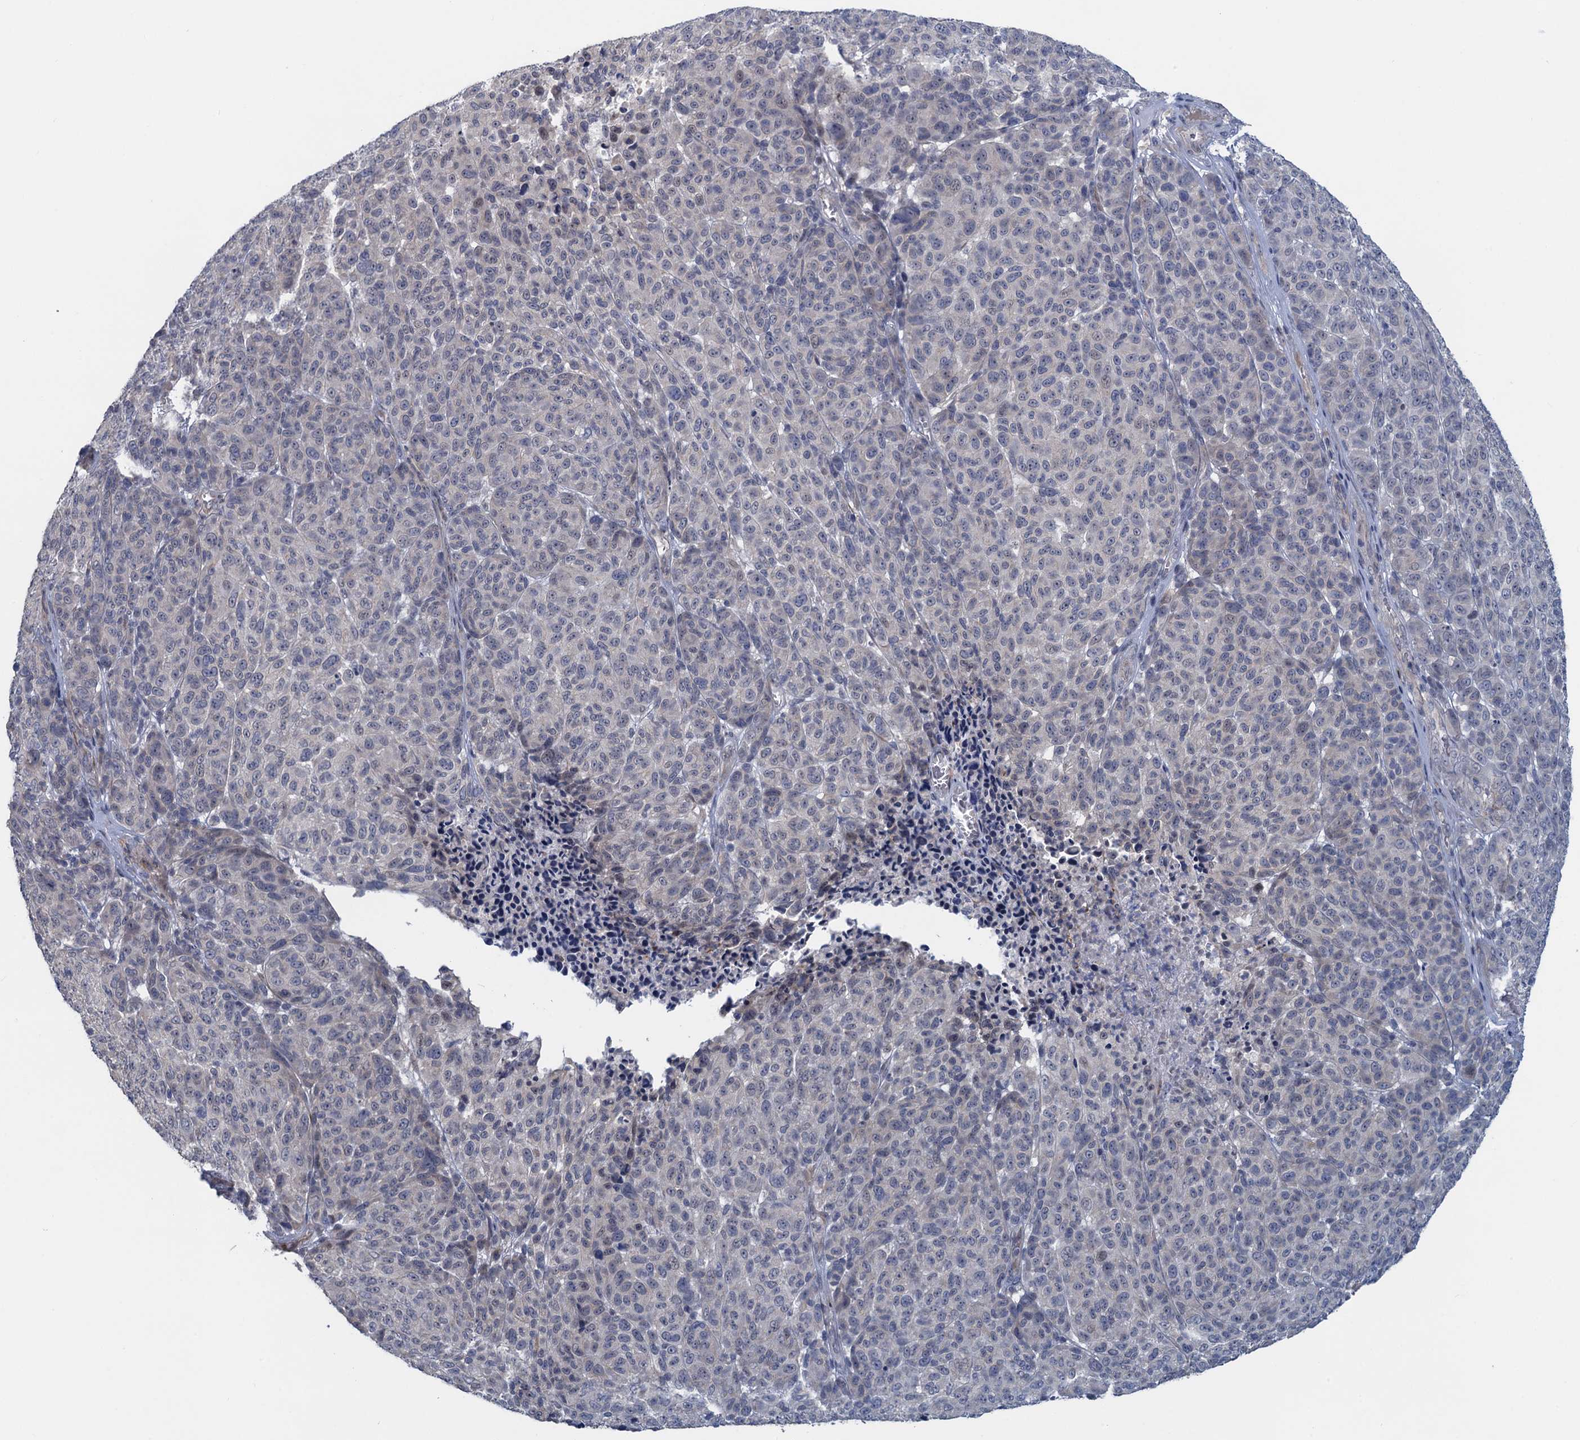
{"staining": {"intensity": "negative", "quantity": "none", "location": "none"}, "tissue": "melanoma", "cell_type": "Tumor cells", "image_type": "cancer", "snomed": [{"axis": "morphology", "description": "Malignant melanoma, NOS"}, {"axis": "topography", "description": "Skin"}], "caption": "An image of malignant melanoma stained for a protein reveals no brown staining in tumor cells.", "gene": "MYO16", "patient": {"sex": "male", "age": 49}}